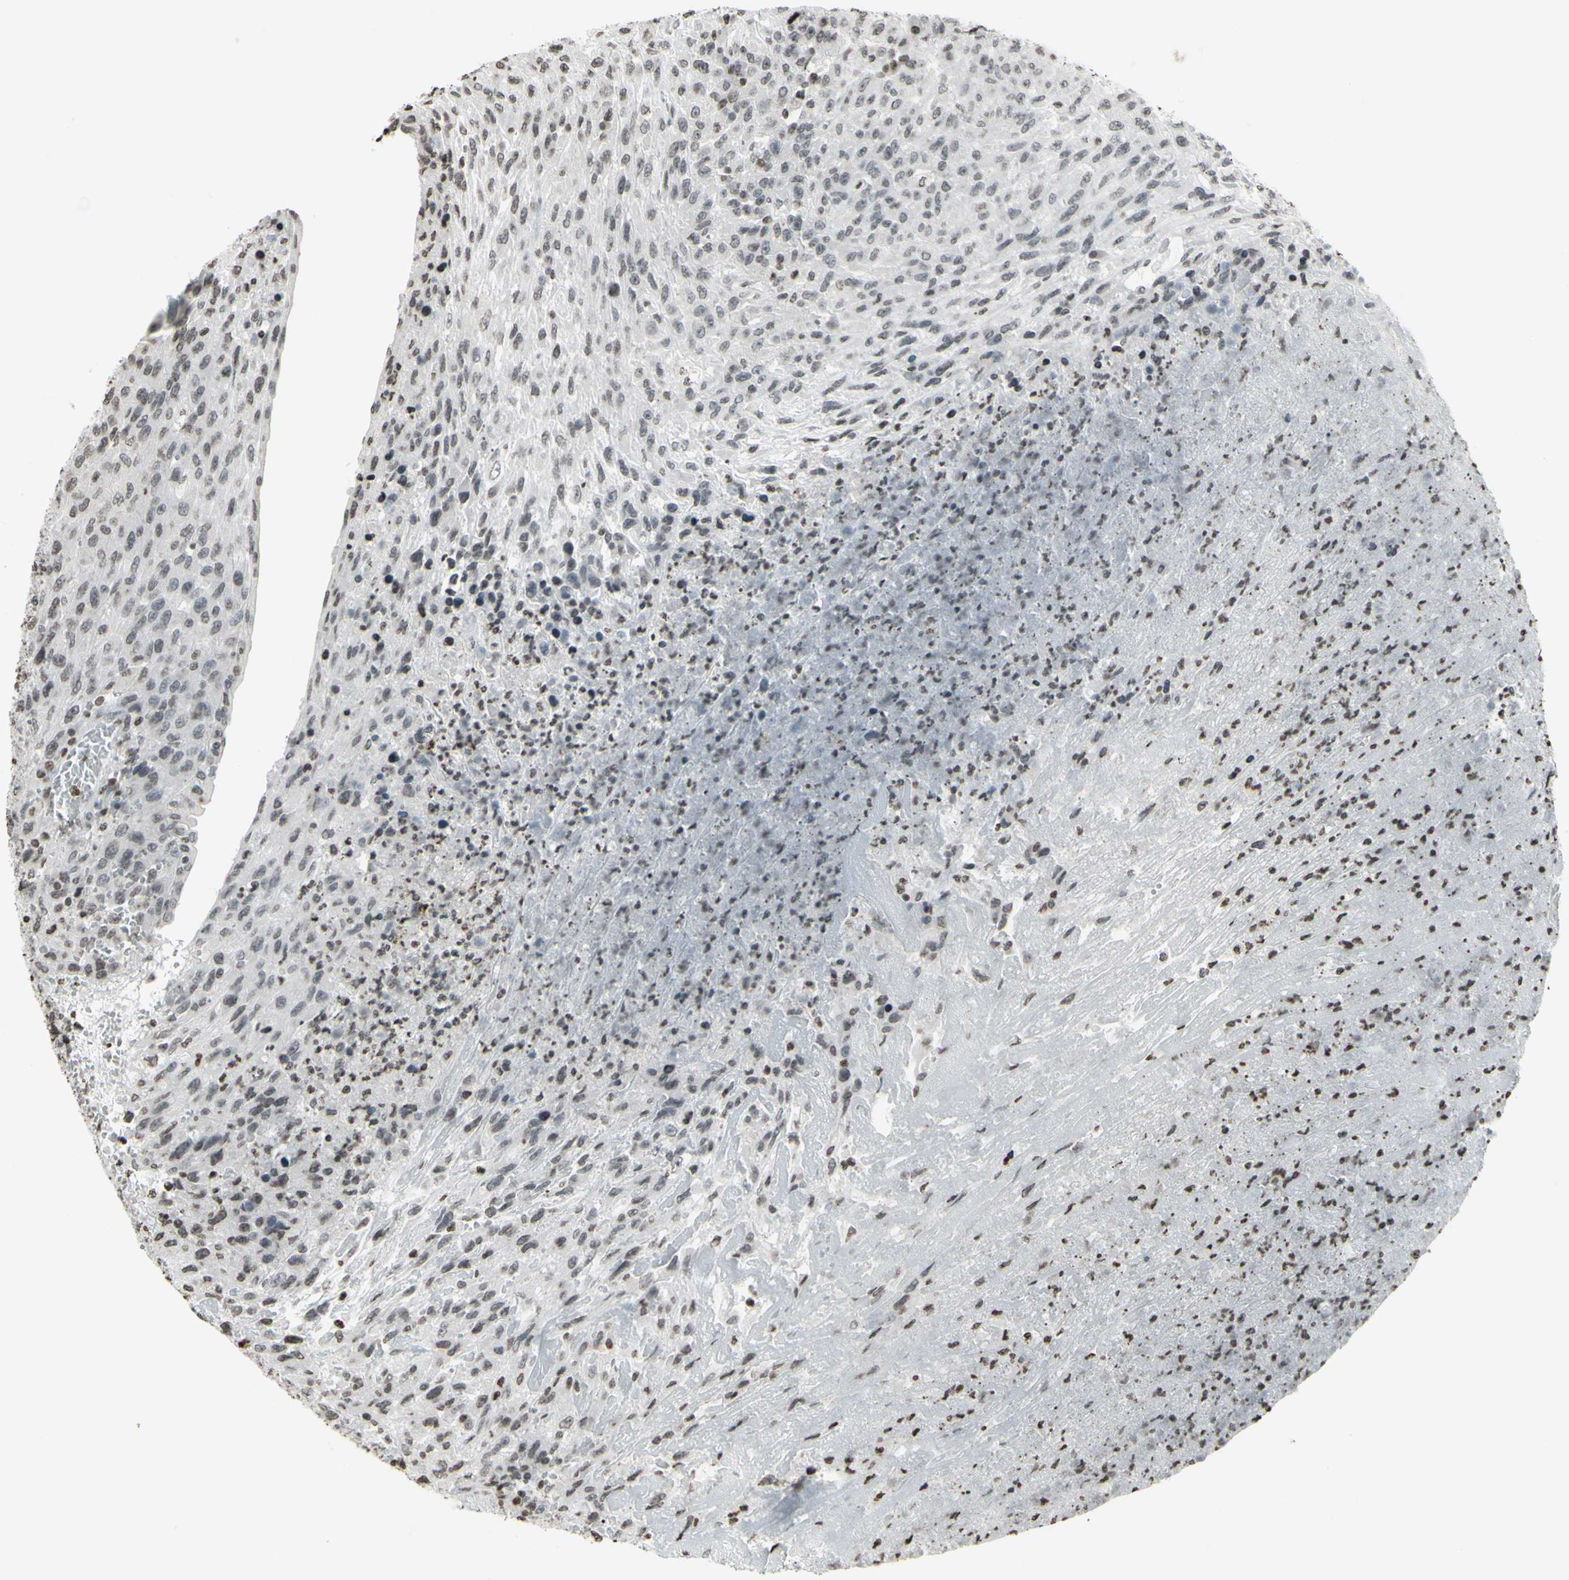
{"staining": {"intensity": "negative", "quantity": "none", "location": "none"}, "tissue": "urothelial cancer", "cell_type": "Tumor cells", "image_type": "cancer", "snomed": [{"axis": "morphology", "description": "Urothelial carcinoma, High grade"}, {"axis": "topography", "description": "Urinary bladder"}], "caption": "High magnification brightfield microscopy of urothelial cancer stained with DAB (brown) and counterstained with hematoxylin (blue): tumor cells show no significant expression.", "gene": "CD79B", "patient": {"sex": "male", "age": 66}}